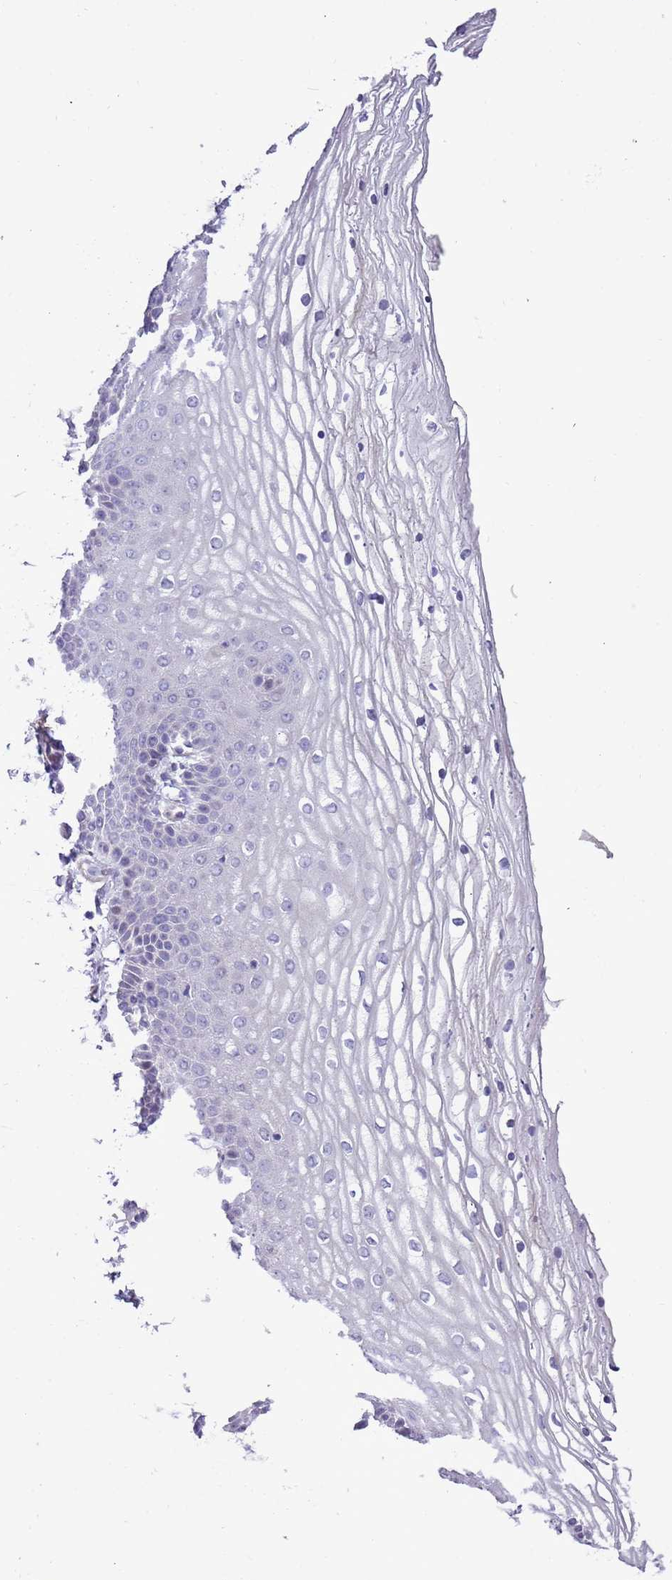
{"staining": {"intensity": "negative", "quantity": "none", "location": "none"}, "tissue": "vagina", "cell_type": "Squamous epithelial cells", "image_type": "normal", "snomed": [{"axis": "morphology", "description": "Normal tissue, NOS"}, {"axis": "topography", "description": "Vagina"}], "caption": "There is no significant expression in squamous epithelial cells of vagina. (Brightfield microscopy of DAB (3,3'-diaminobenzidine) IHC at high magnification).", "gene": "PLEKHH1", "patient": {"sex": "female", "age": 68}}